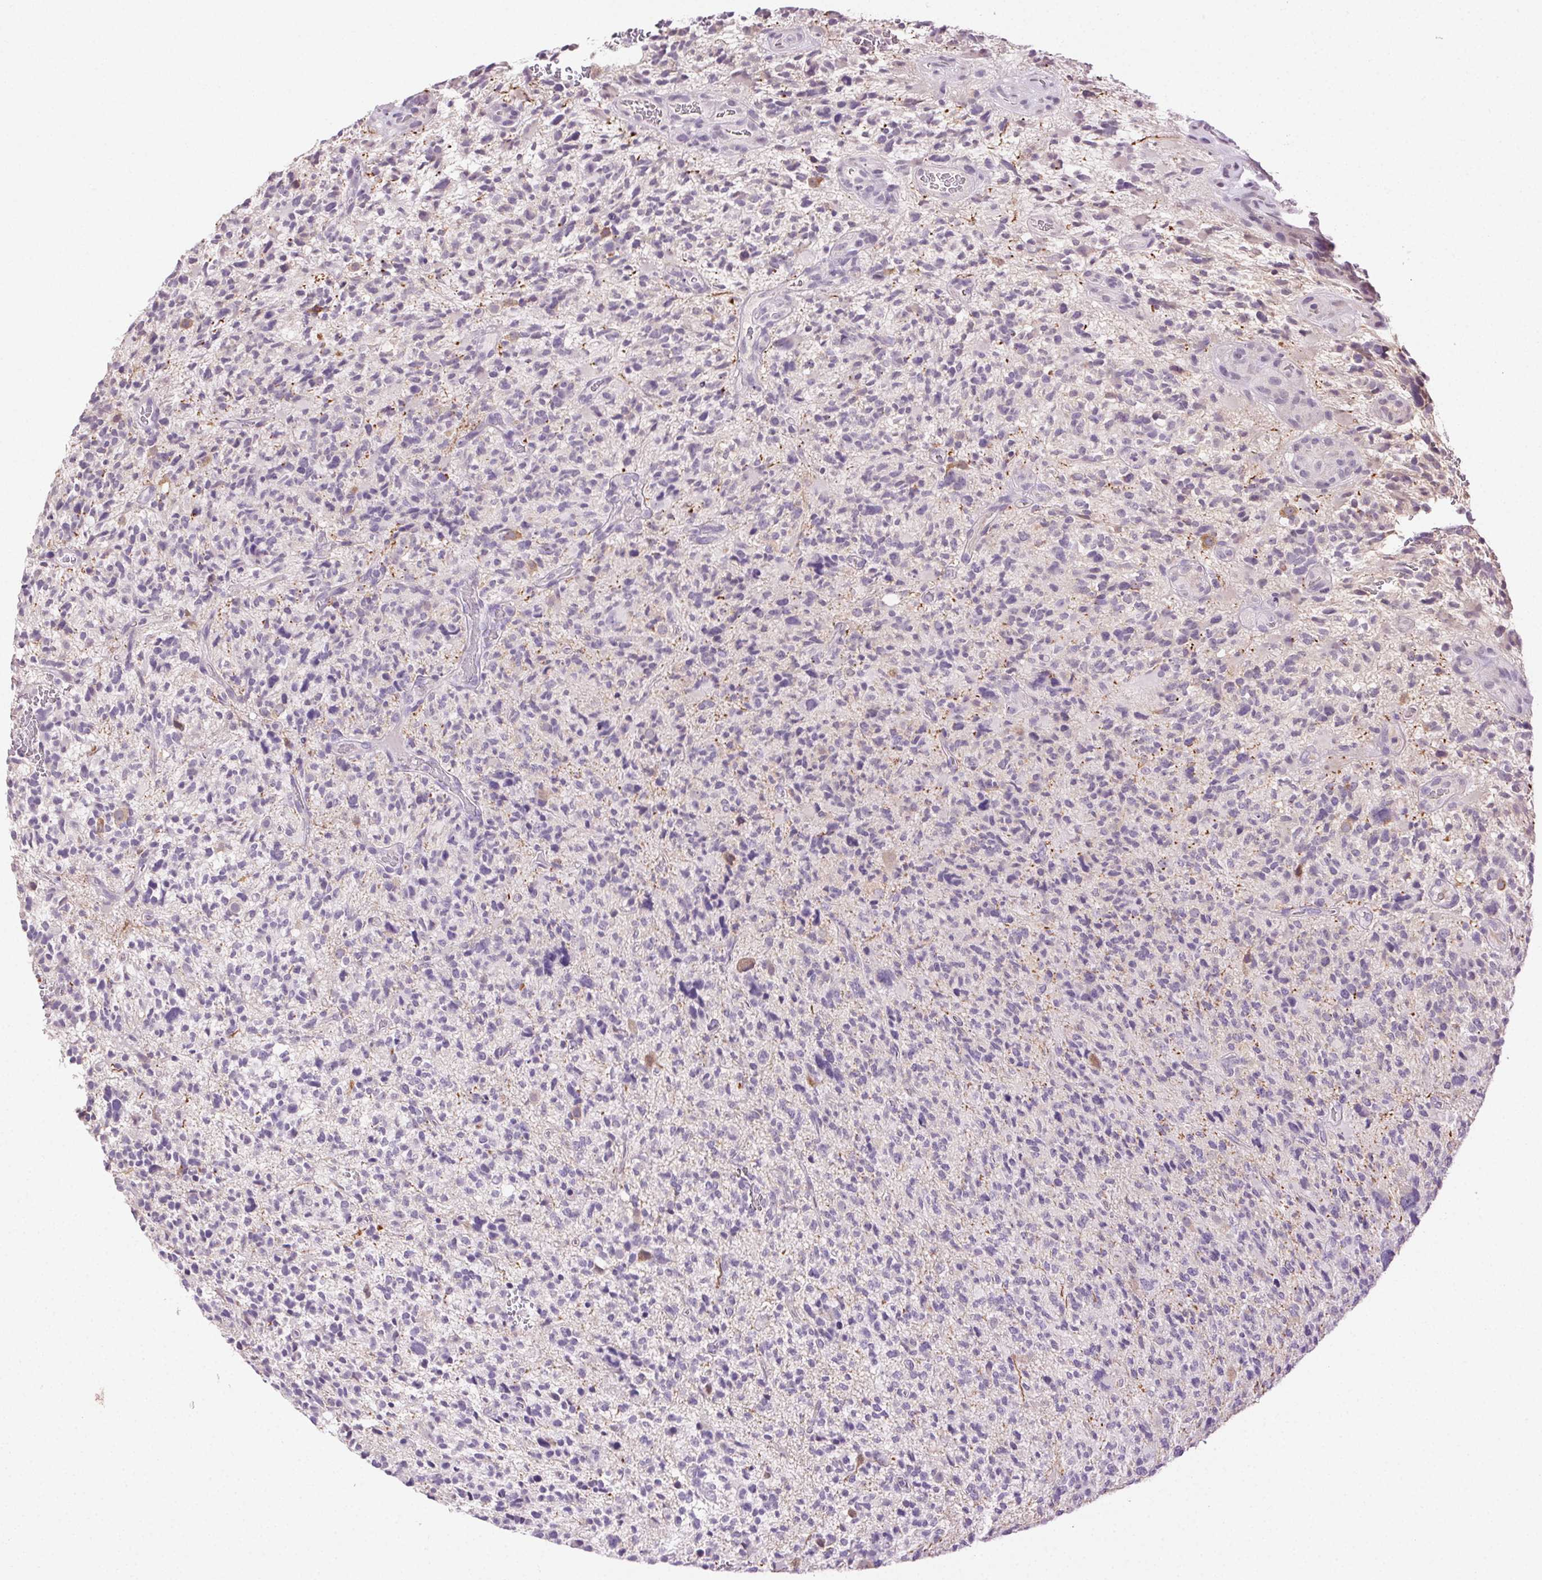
{"staining": {"intensity": "negative", "quantity": "none", "location": "none"}, "tissue": "glioma", "cell_type": "Tumor cells", "image_type": "cancer", "snomed": [{"axis": "morphology", "description": "Glioma, malignant, High grade"}, {"axis": "topography", "description": "Brain"}], "caption": "Immunohistochemical staining of human malignant glioma (high-grade) exhibits no significant positivity in tumor cells.", "gene": "CLDN10", "patient": {"sex": "female", "age": 71}}